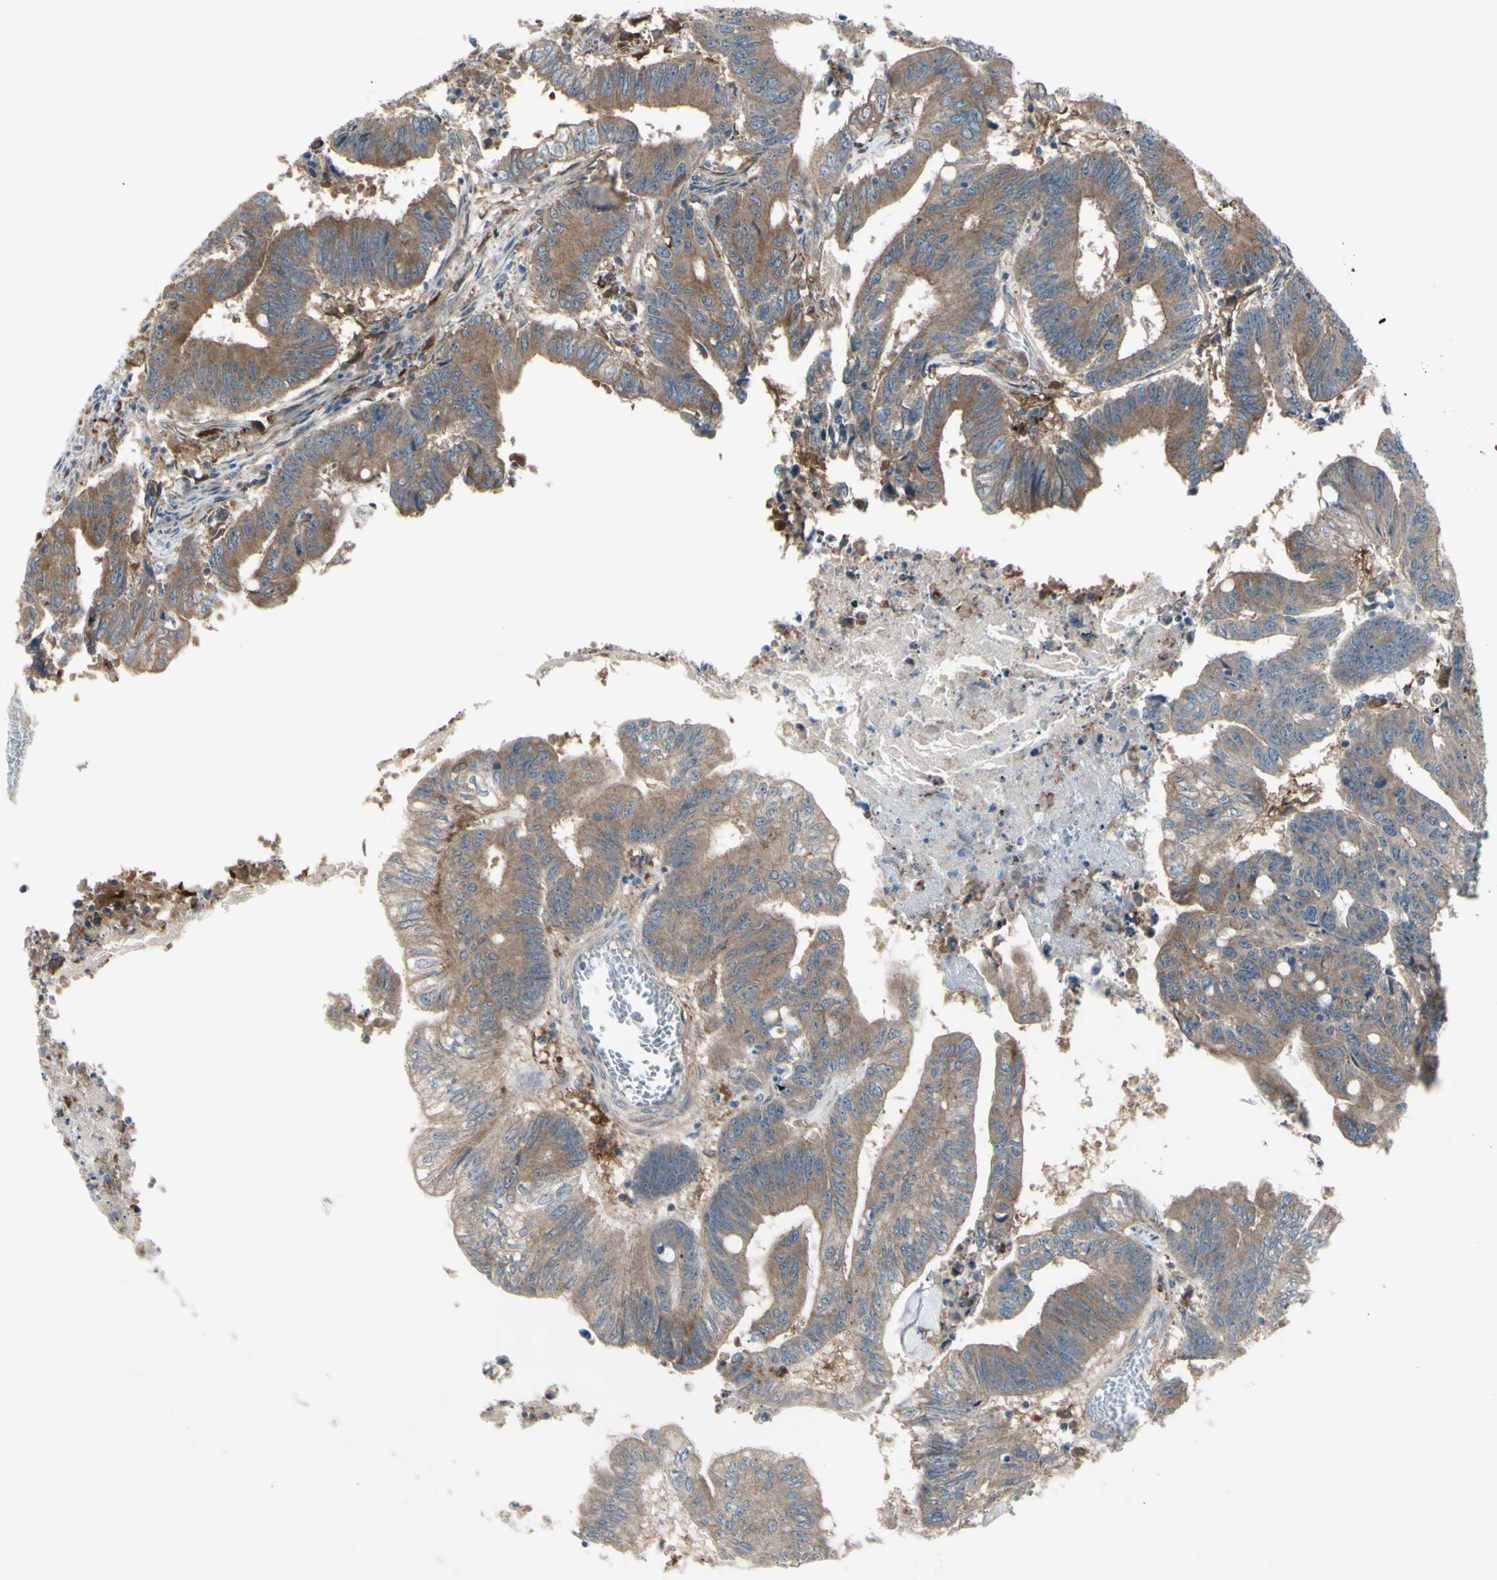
{"staining": {"intensity": "moderate", "quantity": ">75%", "location": "cytoplasmic/membranous"}, "tissue": "colorectal cancer", "cell_type": "Tumor cells", "image_type": "cancer", "snomed": [{"axis": "morphology", "description": "Adenocarcinoma, NOS"}, {"axis": "topography", "description": "Colon"}], "caption": "Adenocarcinoma (colorectal) stained for a protein demonstrates moderate cytoplasmic/membranous positivity in tumor cells. The staining was performed using DAB (3,3'-diaminobenzidine) to visualize the protein expression in brown, while the nuclei were stained in blue with hematoxylin (Magnification: 20x).", "gene": "IGSF9B", "patient": {"sex": "male", "age": 45}}